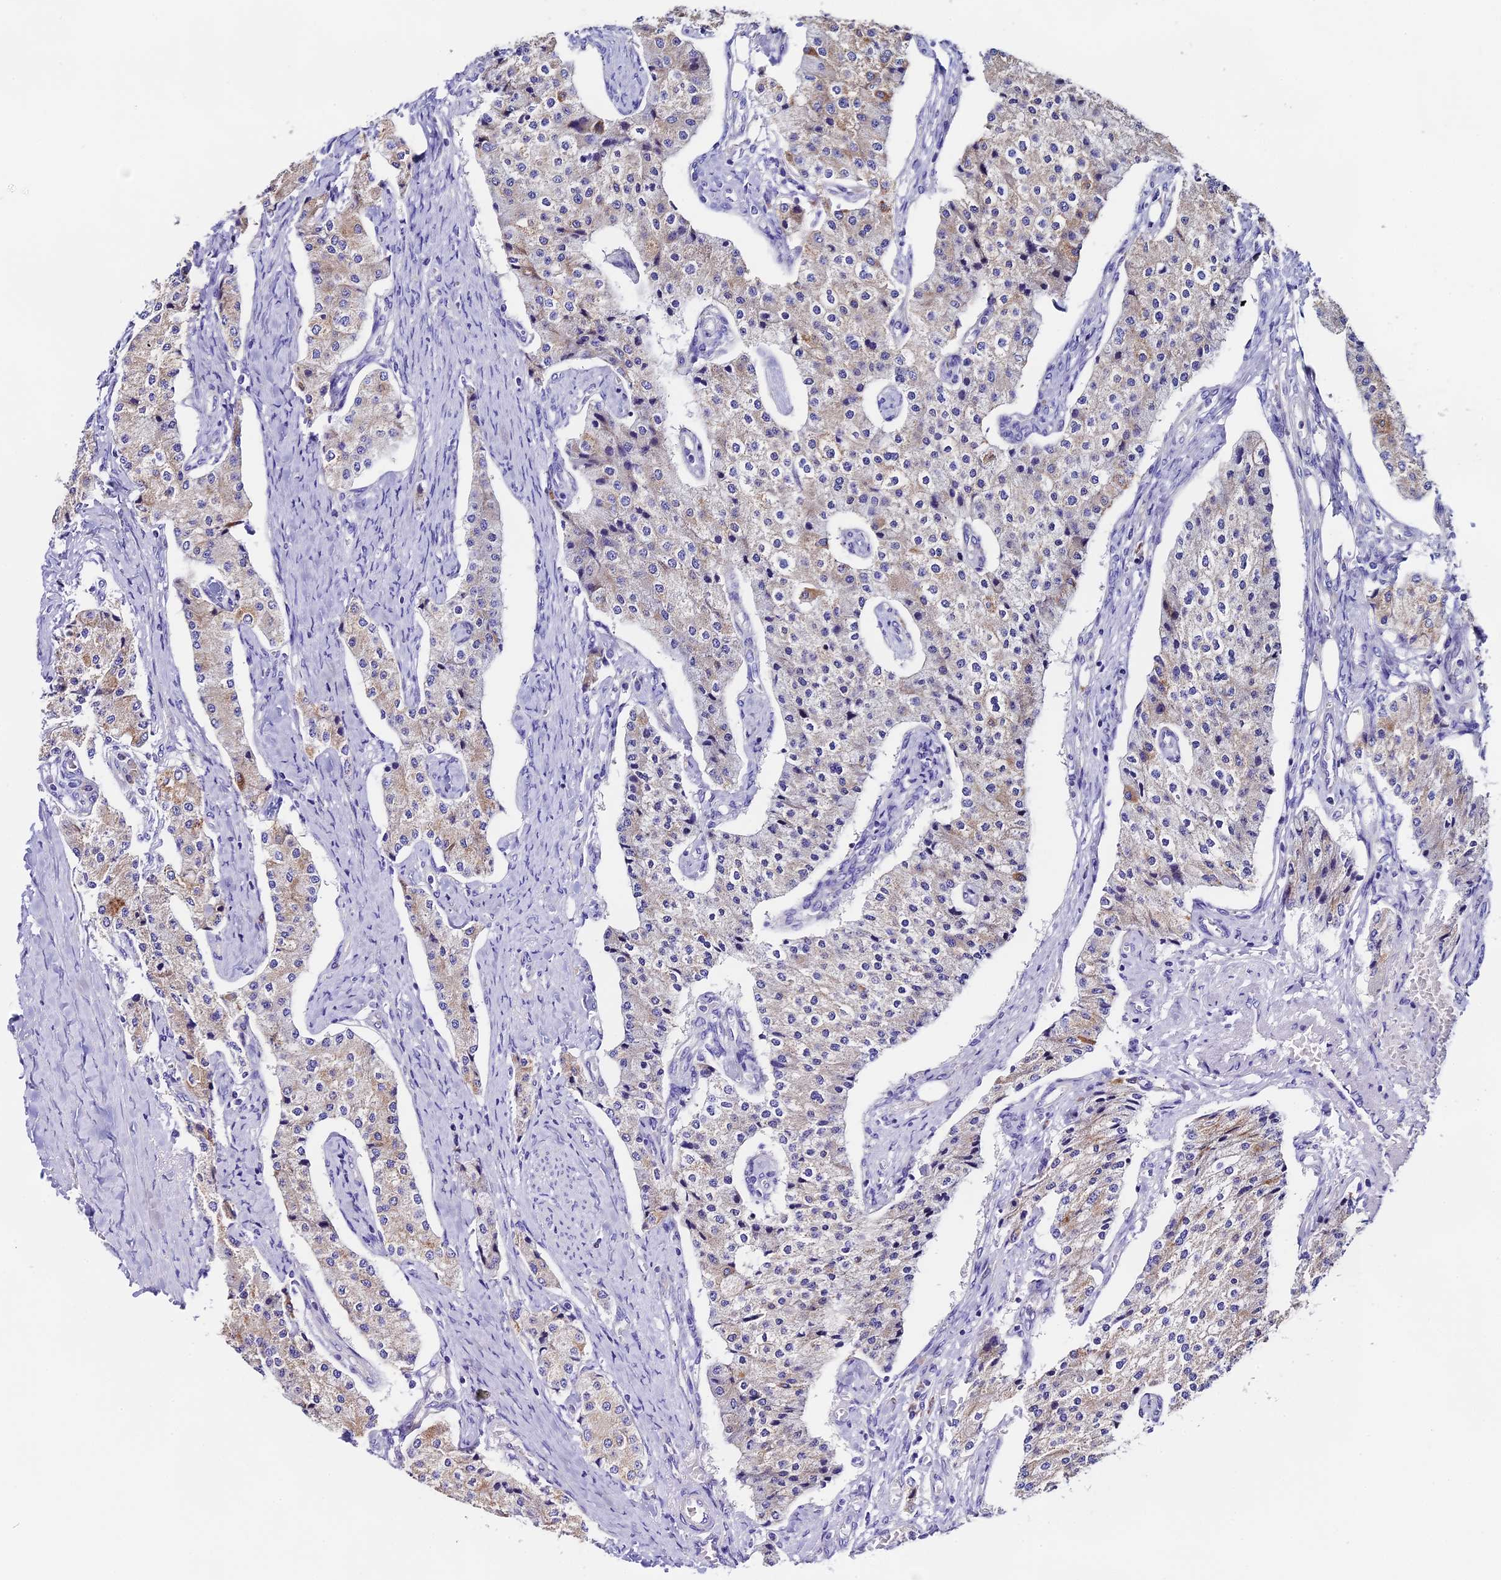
{"staining": {"intensity": "weak", "quantity": "<25%", "location": "cytoplasmic/membranous"}, "tissue": "carcinoid", "cell_type": "Tumor cells", "image_type": "cancer", "snomed": [{"axis": "morphology", "description": "Carcinoid, malignant, NOS"}, {"axis": "topography", "description": "Colon"}], "caption": "Immunohistochemistry (IHC) of human carcinoid (malignant) shows no staining in tumor cells. (DAB immunohistochemistry (IHC), high magnification).", "gene": "COMTD1", "patient": {"sex": "female", "age": 52}}